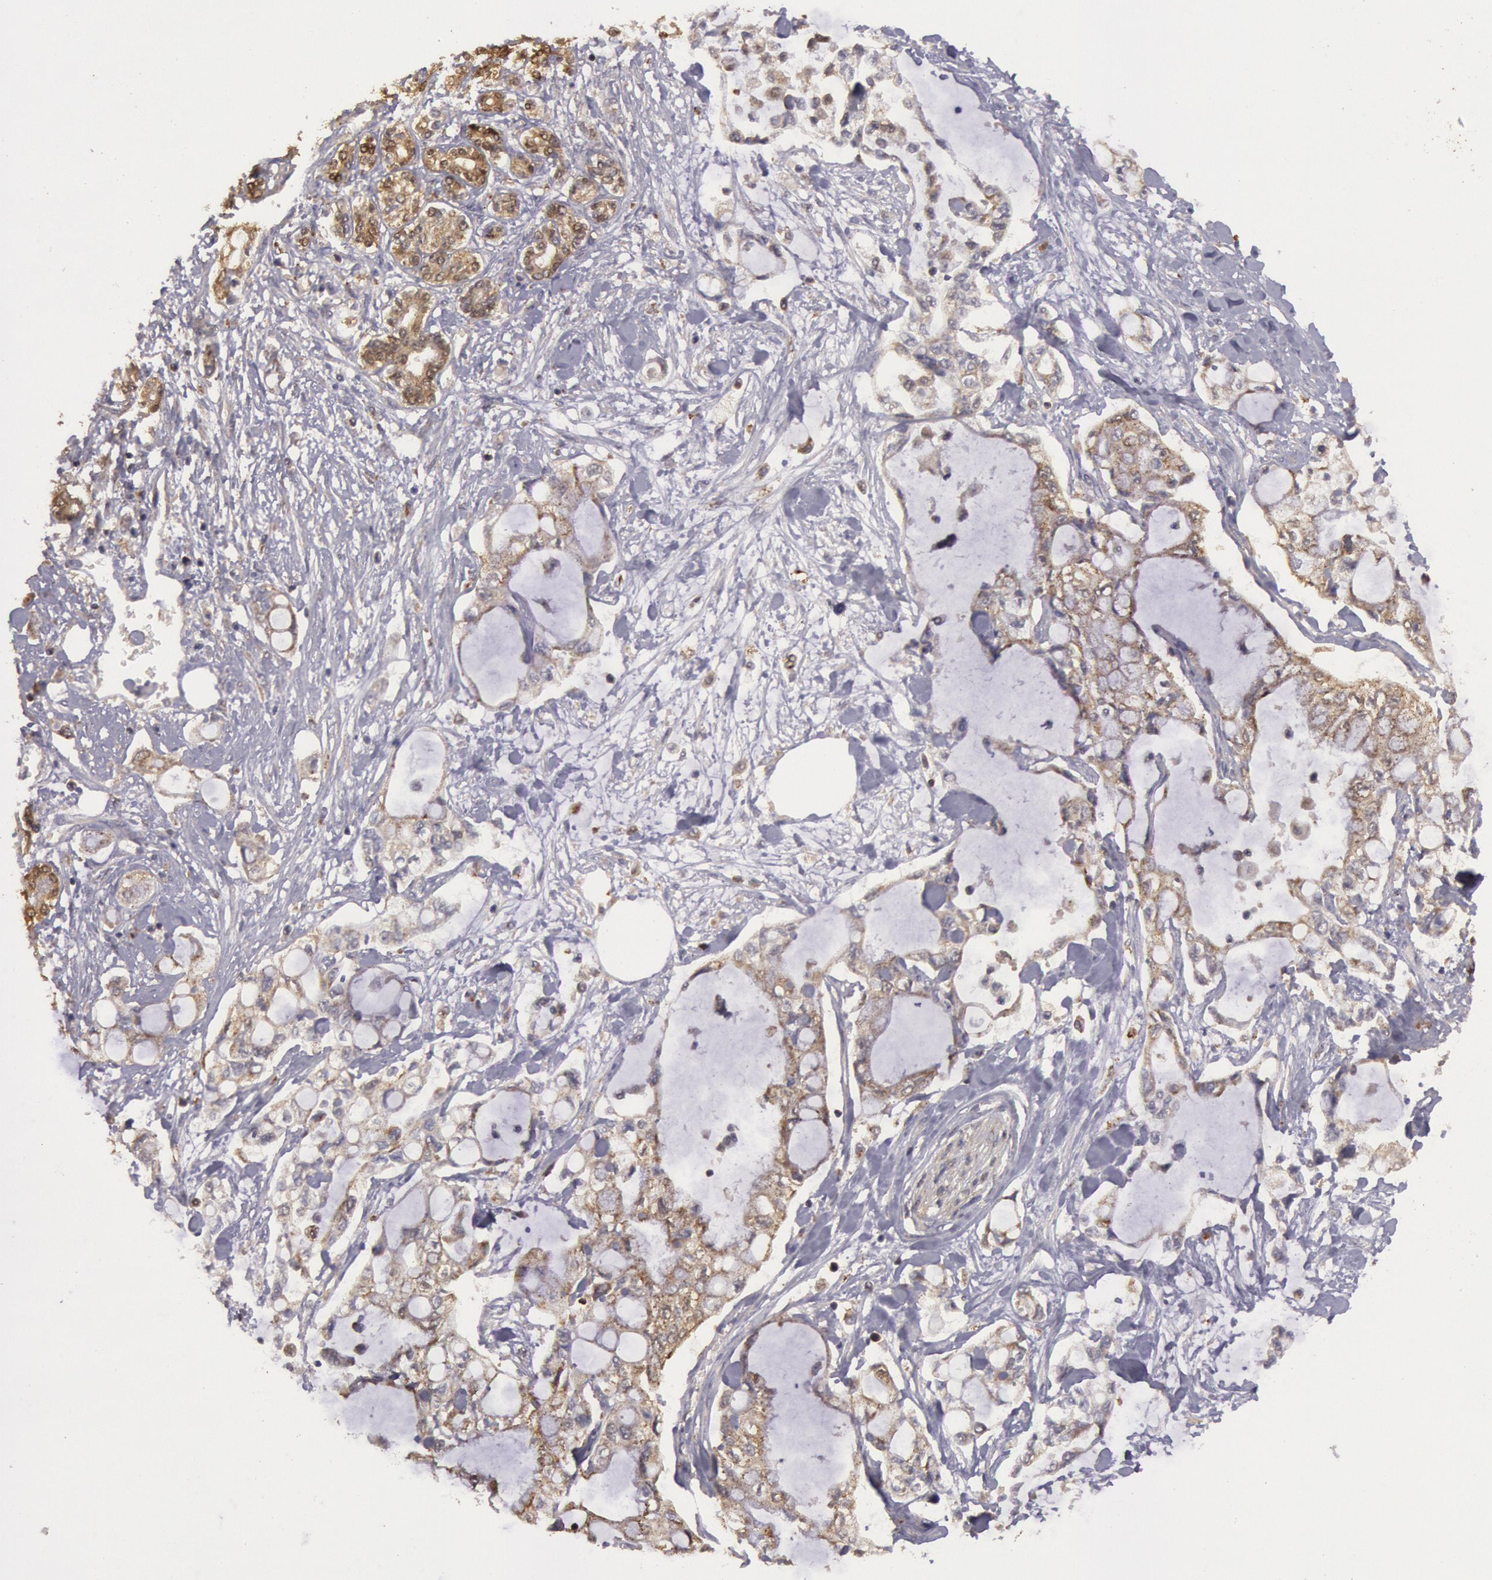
{"staining": {"intensity": "moderate", "quantity": "25%-75%", "location": "cytoplasmic/membranous"}, "tissue": "pancreatic cancer", "cell_type": "Tumor cells", "image_type": "cancer", "snomed": [{"axis": "morphology", "description": "Adenocarcinoma, NOS"}, {"axis": "topography", "description": "Pancreas"}], "caption": "About 25%-75% of tumor cells in human pancreatic cancer reveal moderate cytoplasmic/membranous protein expression as visualized by brown immunohistochemical staining.", "gene": "MPST", "patient": {"sex": "female", "age": 70}}